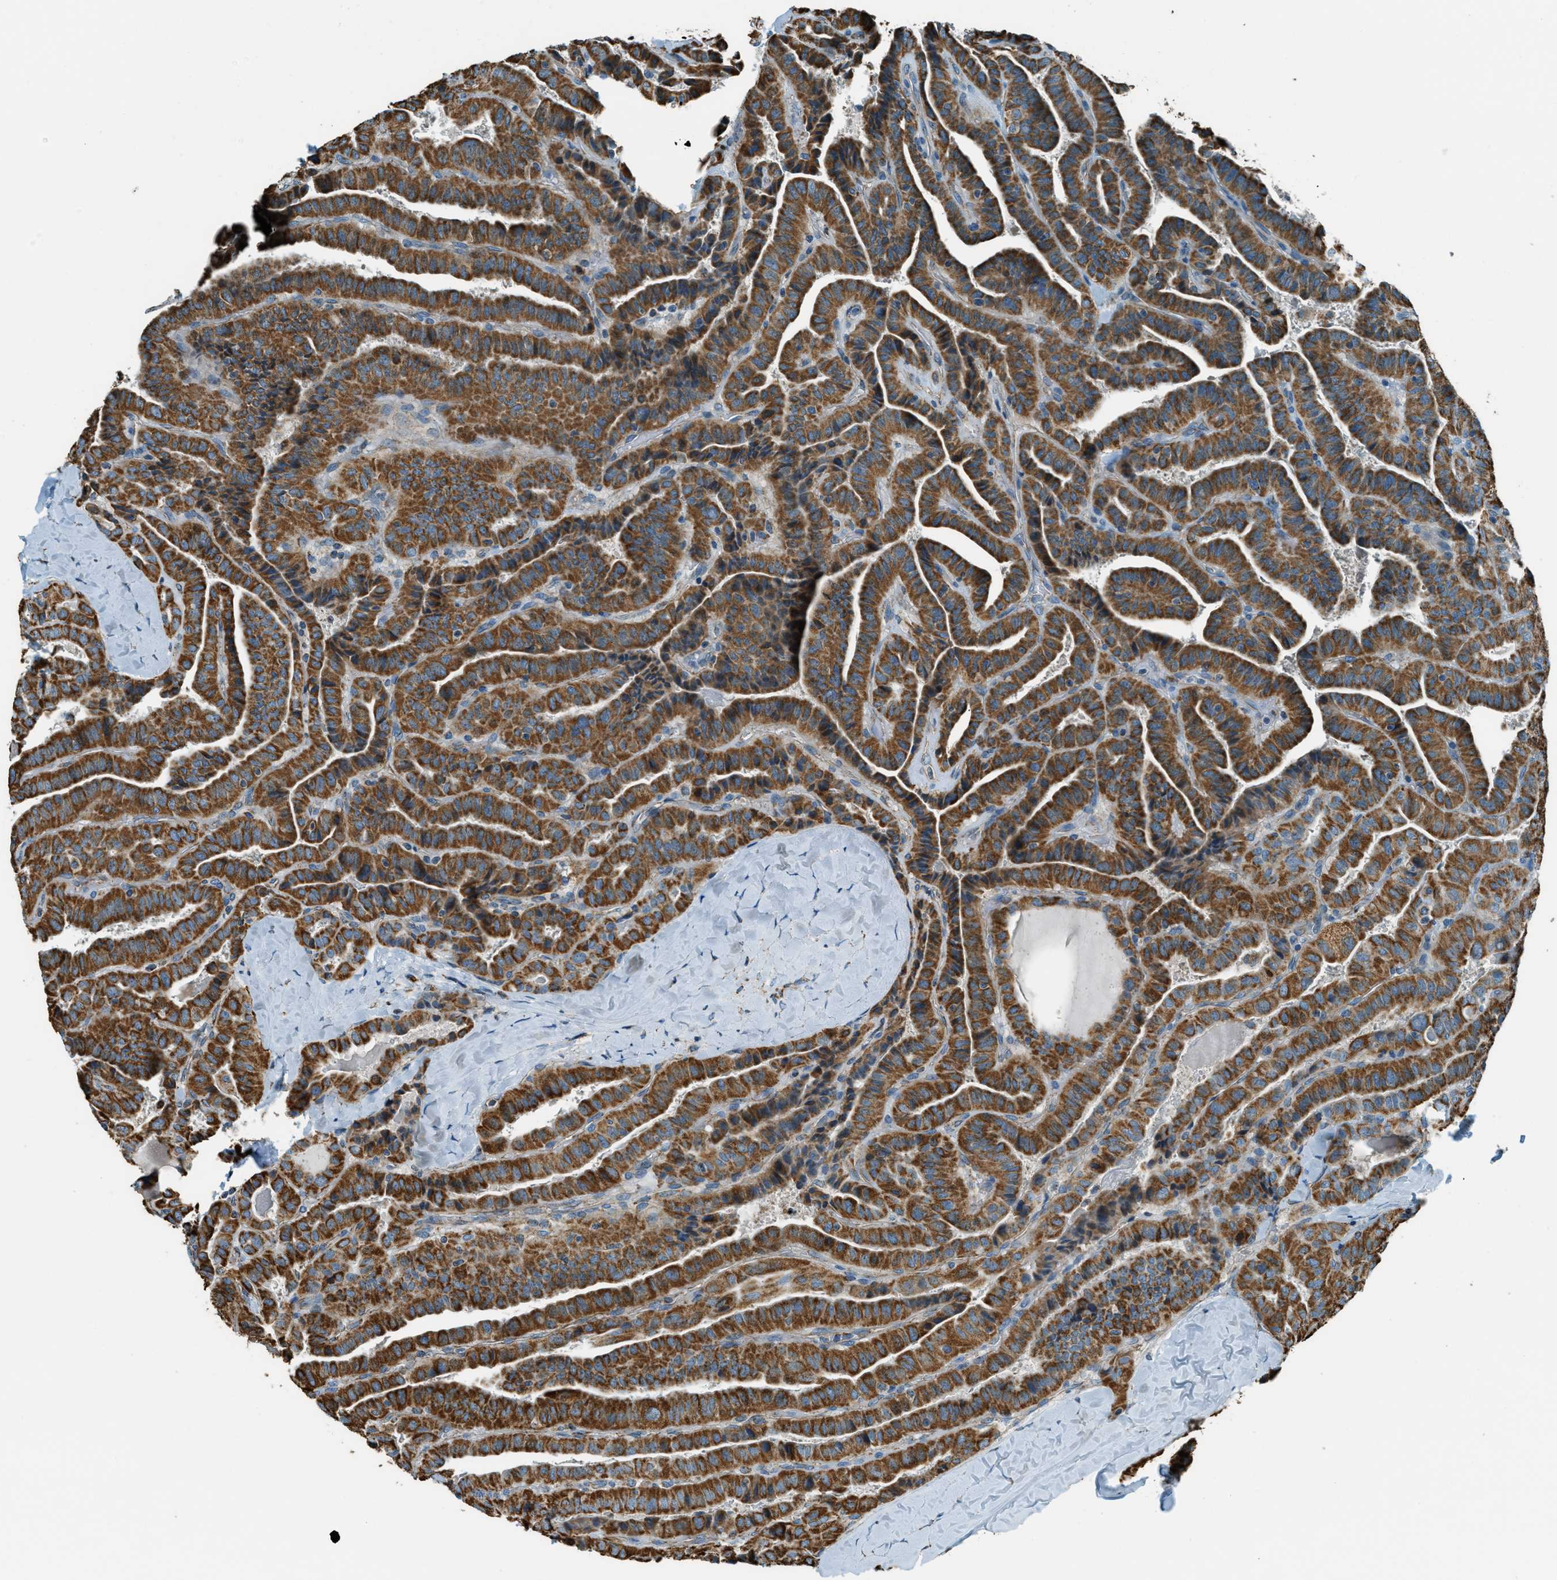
{"staining": {"intensity": "strong", "quantity": ">75%", "location": "cytoplasmic/membranous"}, "tissue": "thyroid cancer", "cell_type": "Tumor cells", "image_type": "cancer", "snomed": [{"axis": "morphology", "description": "Papillary adenocarcinoma, NOS"}, {"axis": "topography", "description": "Thyroid gland"}], "caption": "Papillary adenocarcinoma (thyroid) stained with IHC reveals strong cytoplasmic/membranous positivity in approximately >75% of tumor cells. The staining was performed using DAB to visualize the protein expression in brown, while the nuclei were stained in blue with hematoxylin (Magnification: 20x).", "gene": "CHST15", "patient": {"sex": "male", "age": 77}}